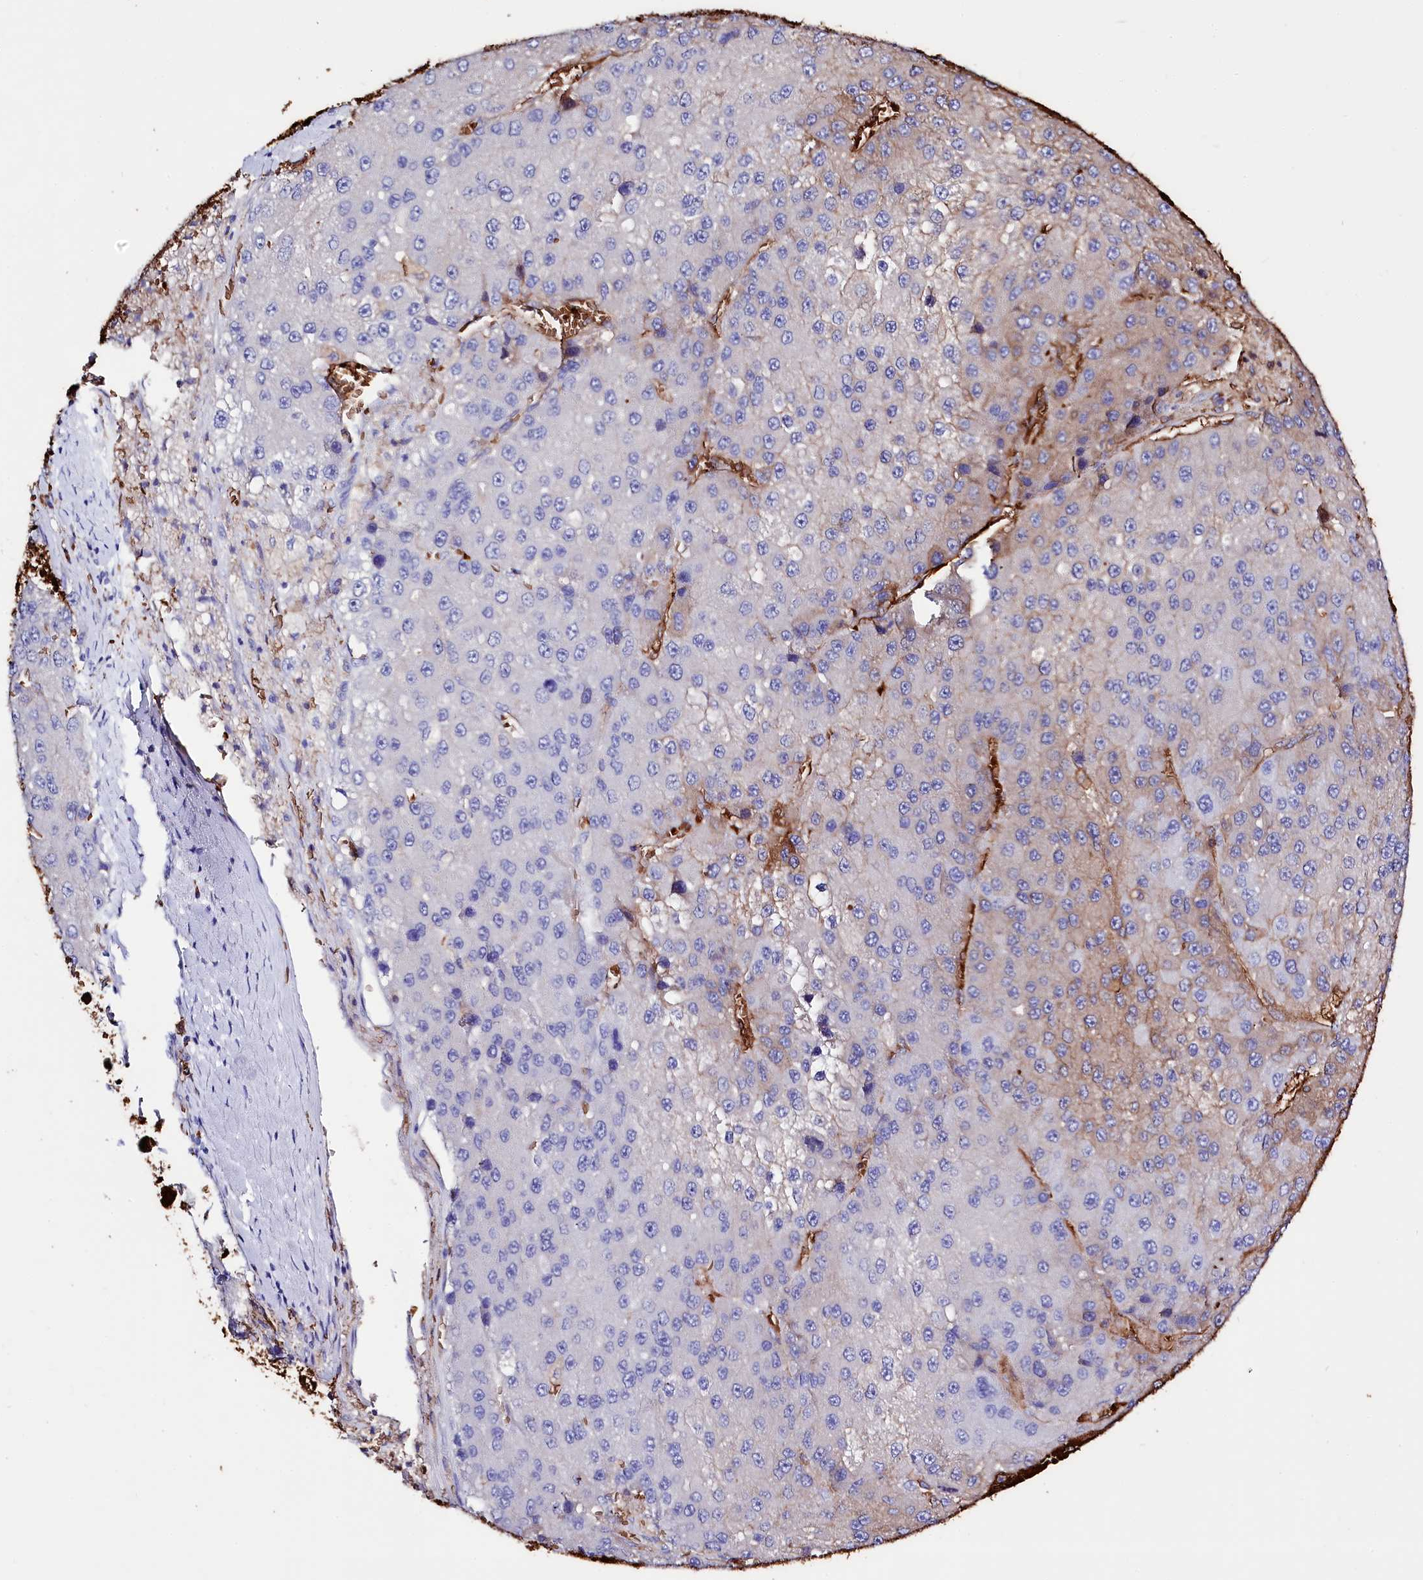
{"staining": {"intensity": "moderate", "quantity": "25%-75%", "location": "cytoplasmic/membranous"}, "tissue": "liver cancer", "cell_type": "Tumor cells", "image_type": "cancer", "snomed": [{"axis": "morphology", "description": "Carcinoma, Hepatocellular, NOS"}, {"axis": "topography", "description": "Liver"}], "caption": "Tumor cells demonstrate medium levels of moderate cytoplasmic/membranous expression in about 25%-75% of cells in human liver hepatocellular carcinoma.", "gene": "RPUSD3", "patient": {"sex": "female", "age": 73}}